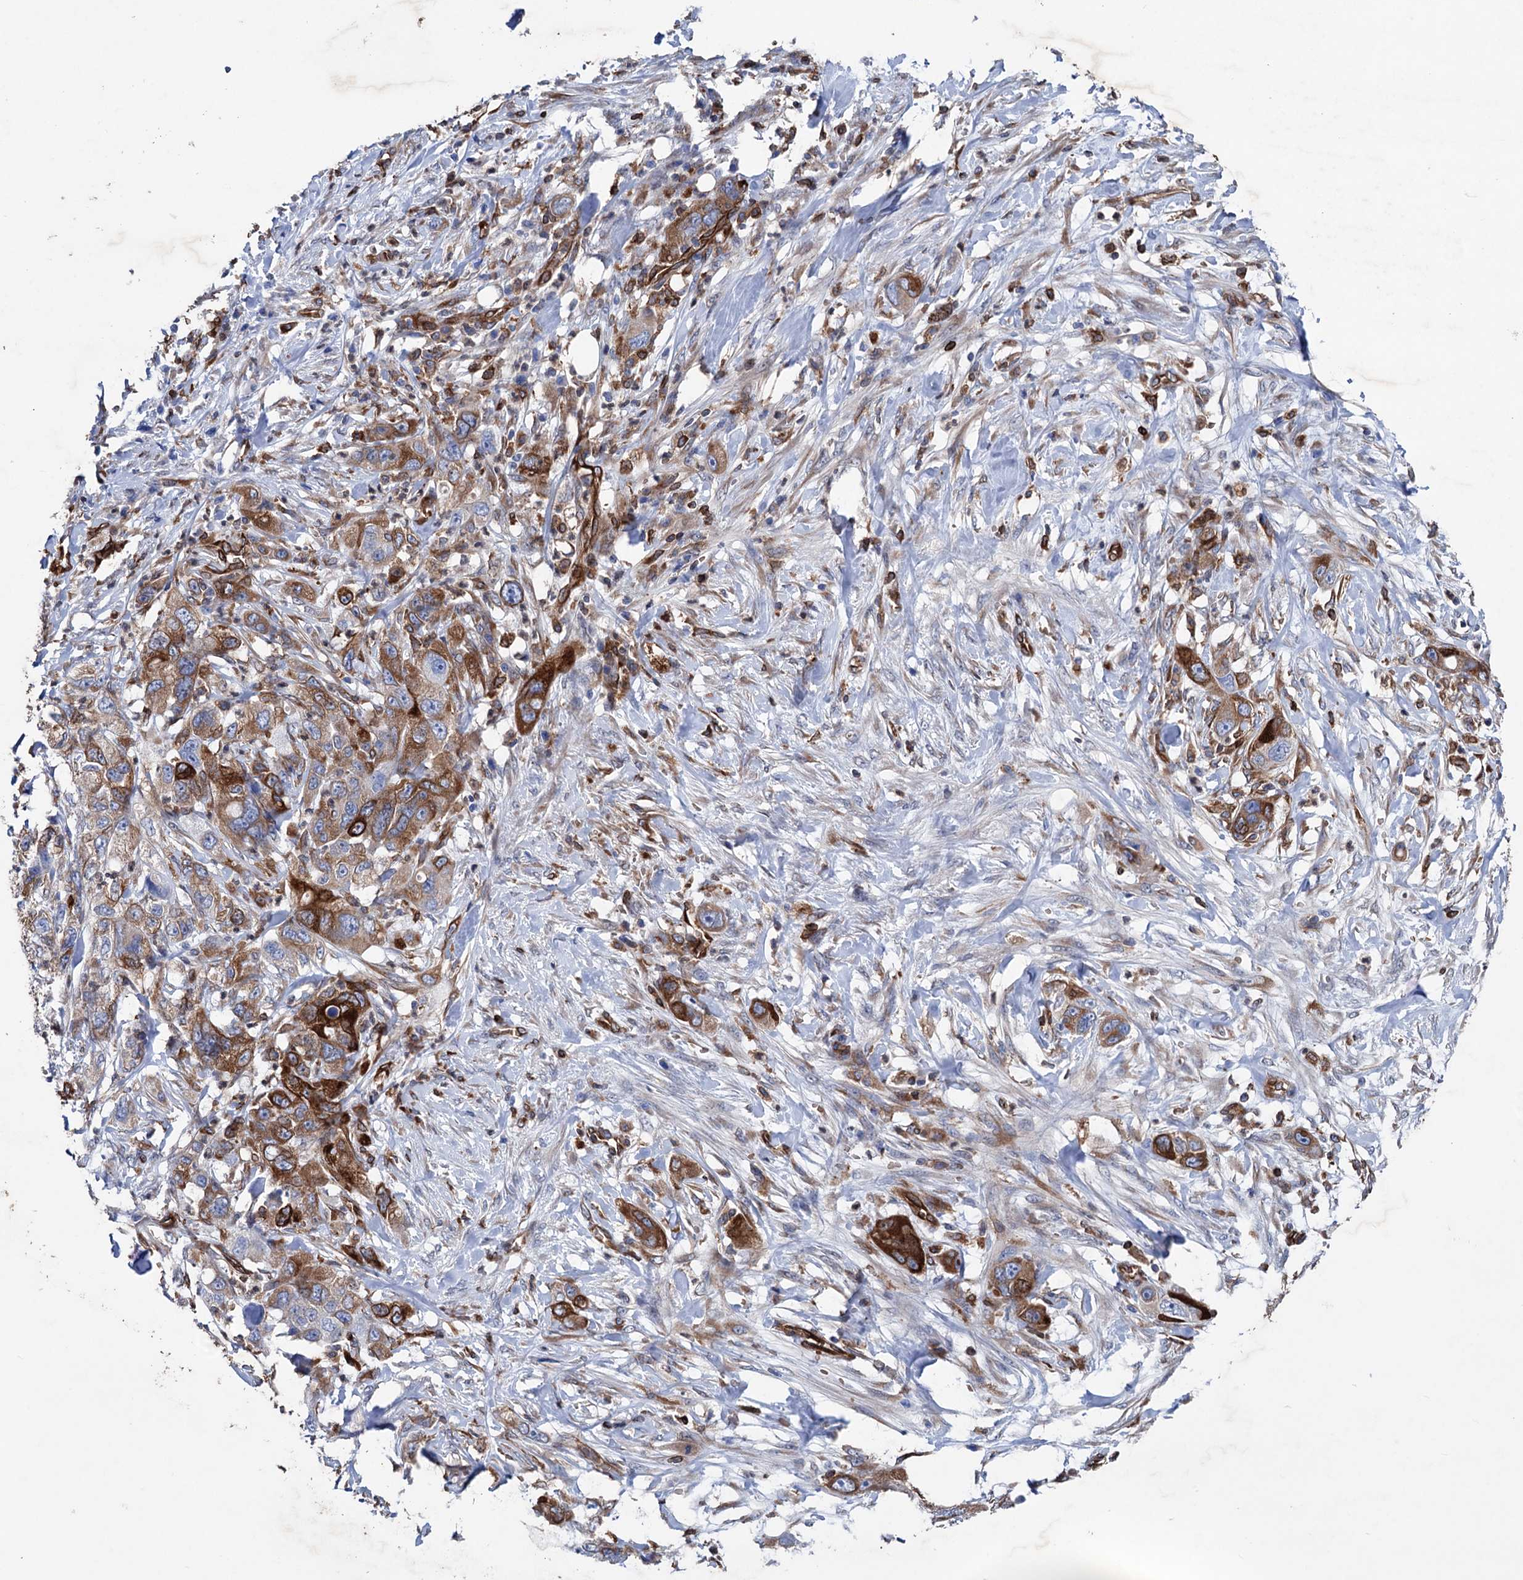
{"staining": {"intensity": "strong", "quantity": "25%-75%", "location": "cytoplasmic/membranous"}, "tissue": "pancreatic cancer", "cell_type": "Tumor cells", "image_type": "cancer", "snomed": [{"axis": "morphology", "description": "Adenocarcinoma, NOS"}, {"axis": "topography", "description": "Pancreas"}], "caption": "Human adenocarcinoma (pancreatic) stained for a protein (brown) shows strong cytoplasmic/membranous positive expression in about 25%-75% of tumor cells.", "gene": "STING1", "patient": {"sex": "female", "age": 78}}